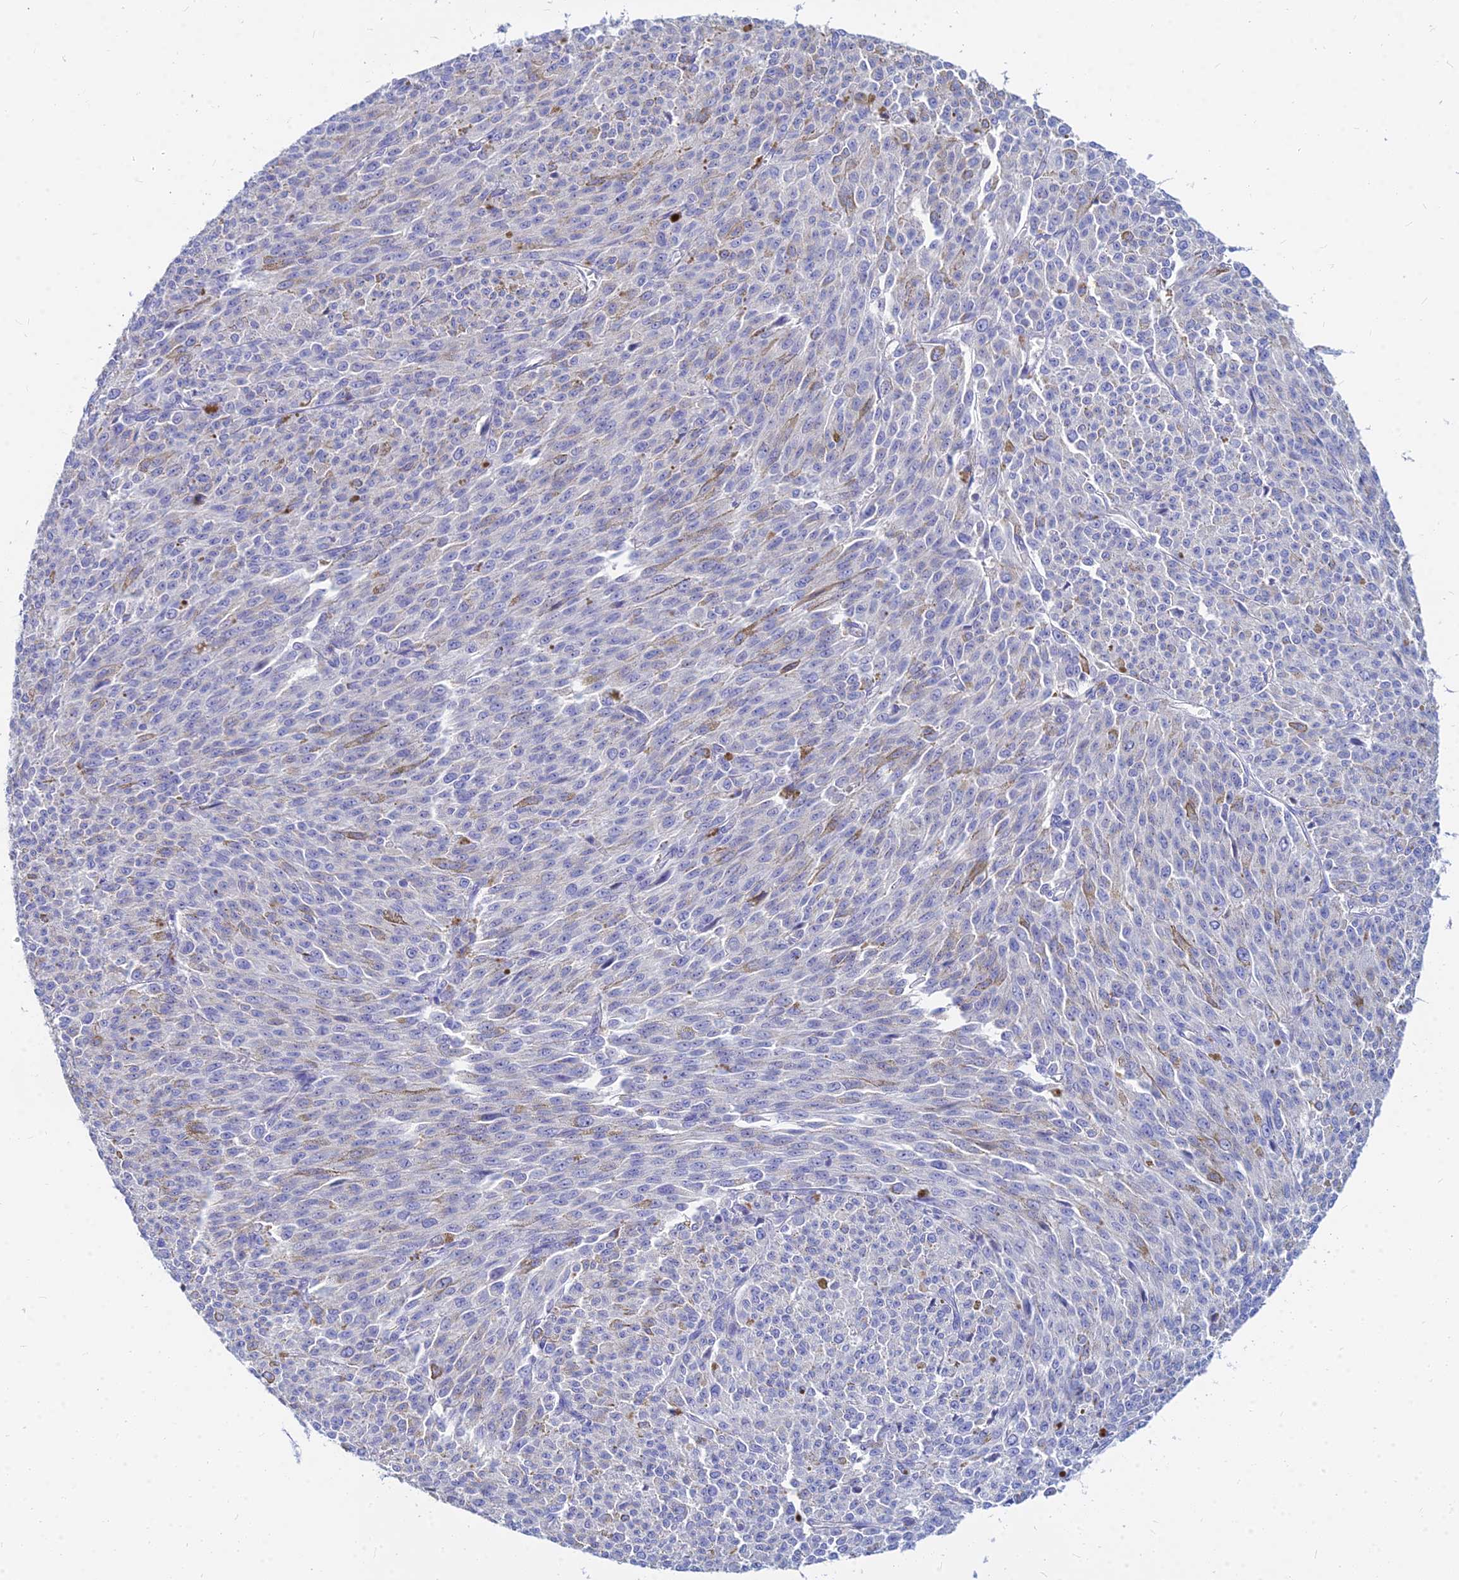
{"staining": {"intensity": "negative", "quantity": "none", "location": "none"}, "tissue": "melanoma", "cell_type": "Tumor cells", "image_type": "cancer", "snomed": [{"axis": "morphology", "description": "Malignant melanoma, NOS"}, {"axis": "topography", "description": "Skin"}], "caption": "Immunohistochemical staining of malignant melanoma reveals no significant staining in tumor cells.", "gene": "ZNF552", "patient": {"sex": "female", "age": 52}}